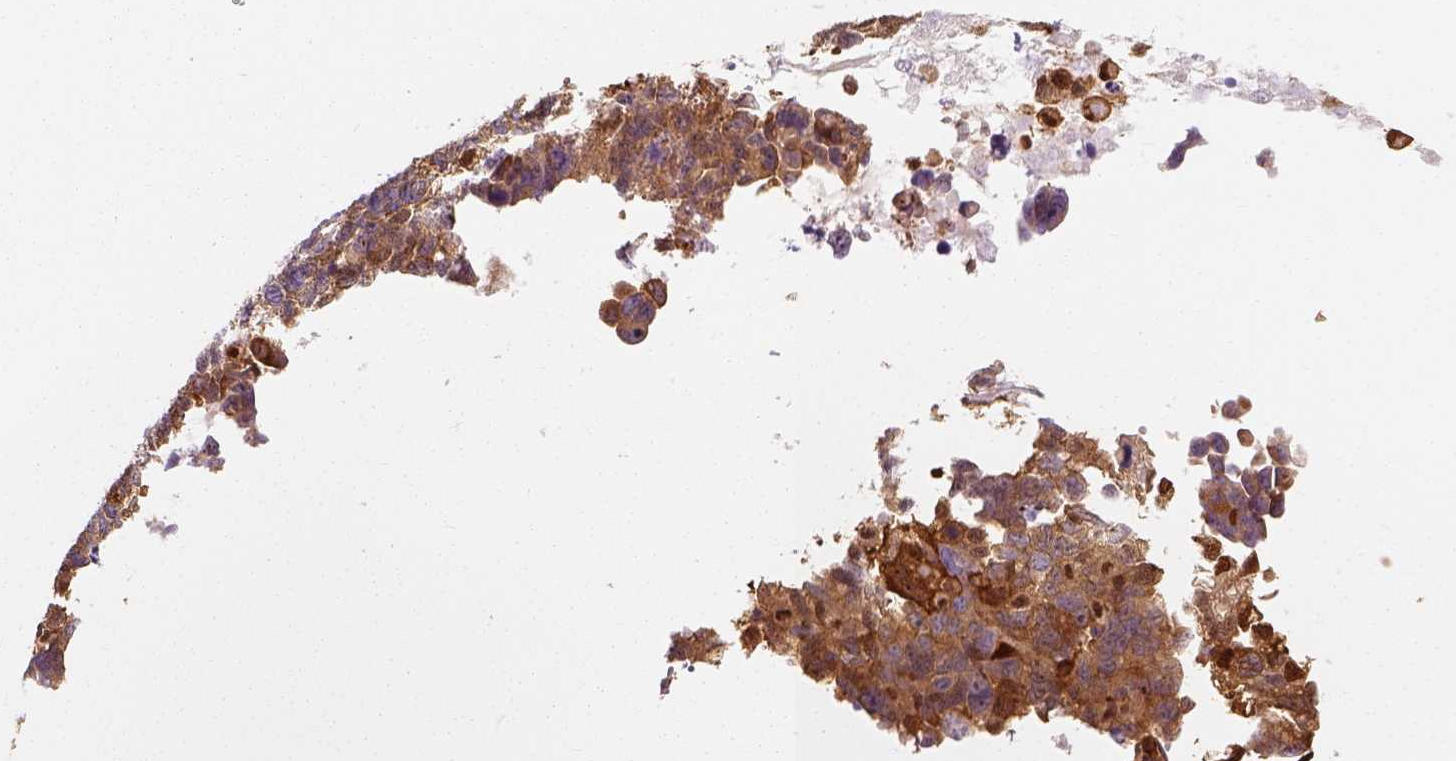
{"staining": {"intensity": "moderate", "quantity": ">75%", "location": "cytoplasmic/membranous"}, "tissue": "ovarian cancer", "cell_type": "Tumor cells", "image_type": "cancer", "snomed": [{"axis": "morphology", "description": "Cystadenocarcinoma, serous, NOS"}, {"axis": "topography", "description": "Ovary"}], "caption": "An image of ovarian cancer stained for a protein displays moderate cytoplasmic/membranous brown staining in tumor cells.", "gene": "SQSTM1", "patient": {"sex": "female", "age": 69}}